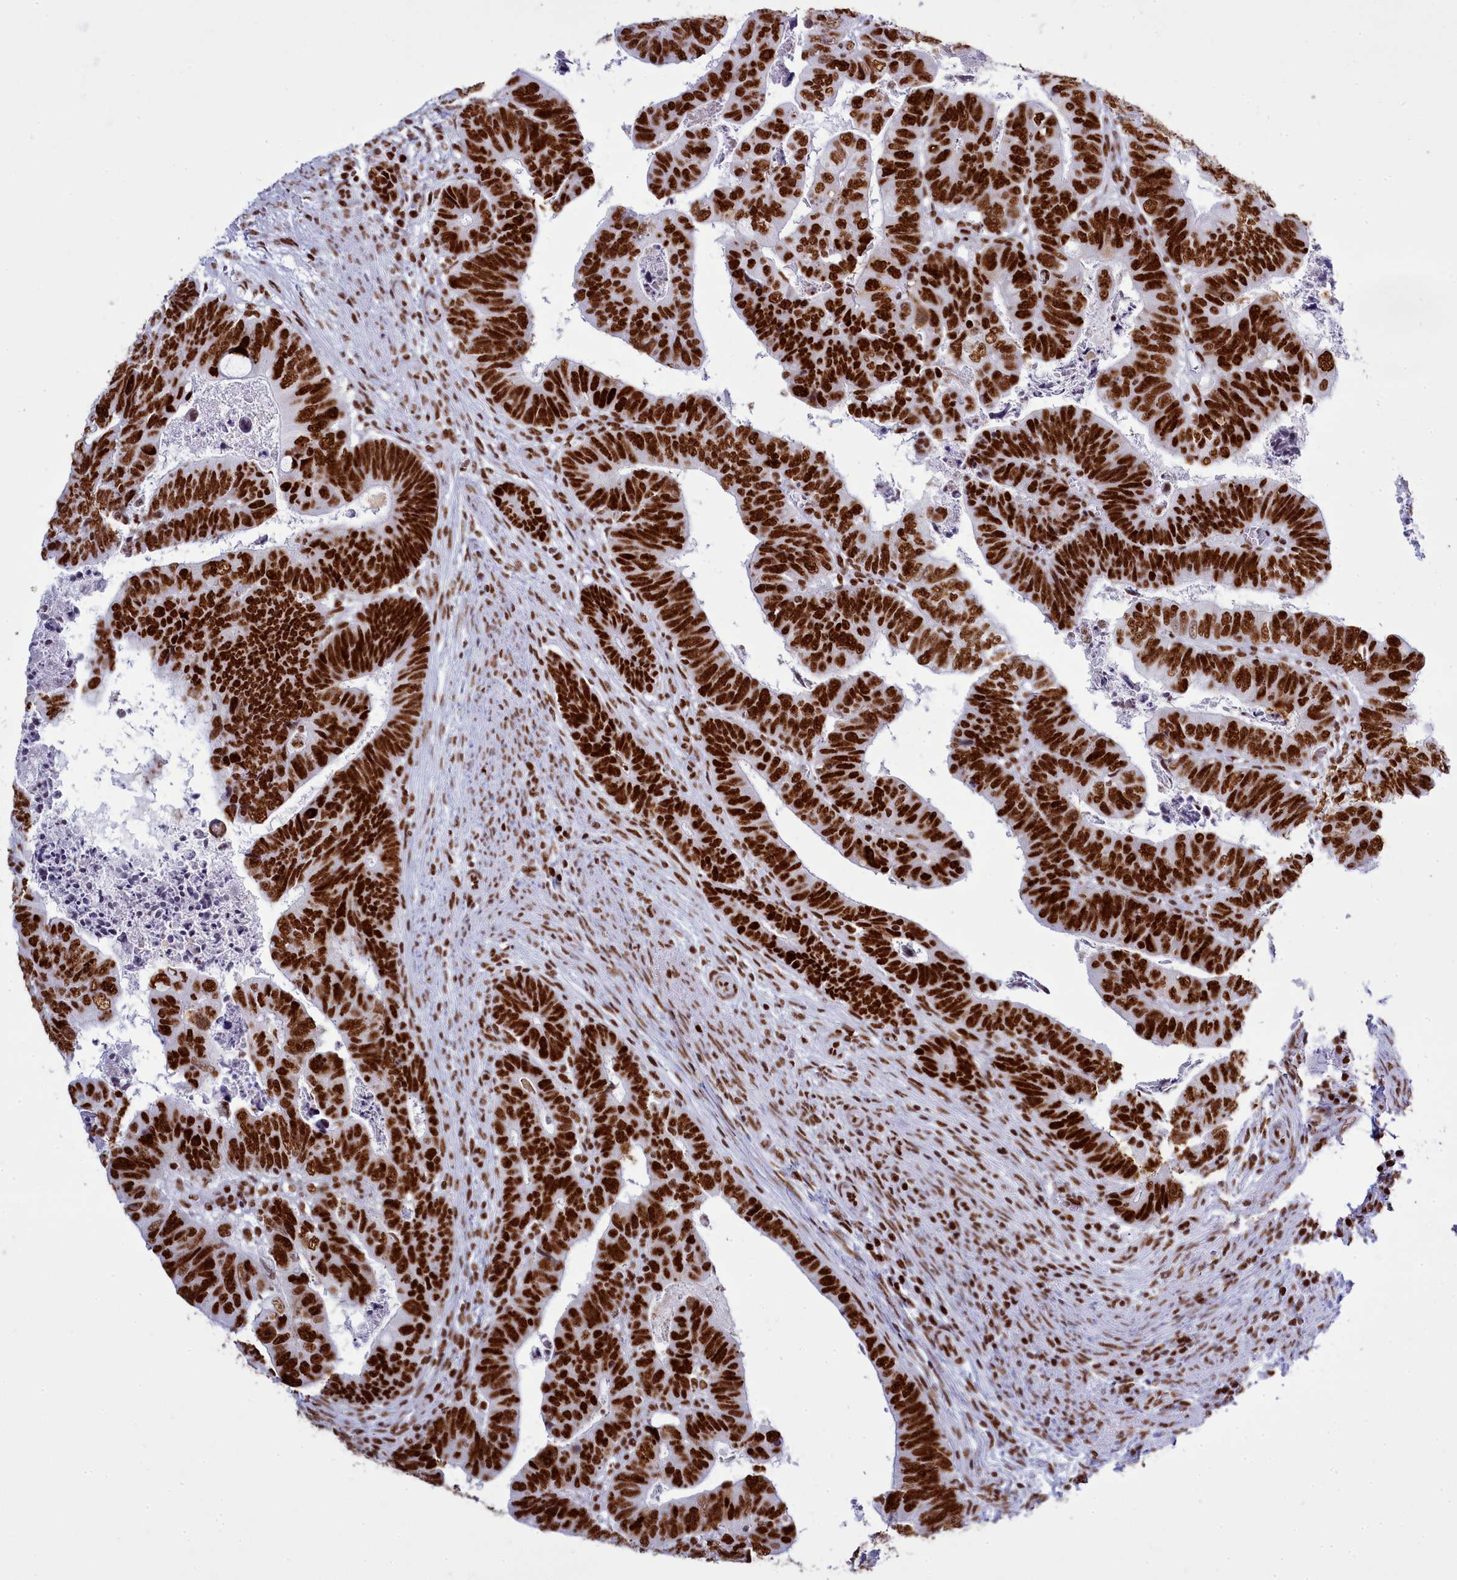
{"staining": {"intensity": "strong", "quantity": ">75%", "location": "nuclear"}, "tissue": "colorectal cancer", "cell_type": "Tumor cells", "image_type": "cancer", "snomed": [{"axis": "morphology", "description": "Normal tissue, NOS"}, {"axis": "morphology", "description": "Adenocarcinoma, NOS"}, {"axis": "topography", "description": "Rectum"}], "caption": "Strong nuclear expression for a protein is identified in approximately >75% of tumor cells of colorectal cancer using immunohistochemistry (IHC).", "gene": "RALY", "patient": {"sex": "female", "age": 65}}